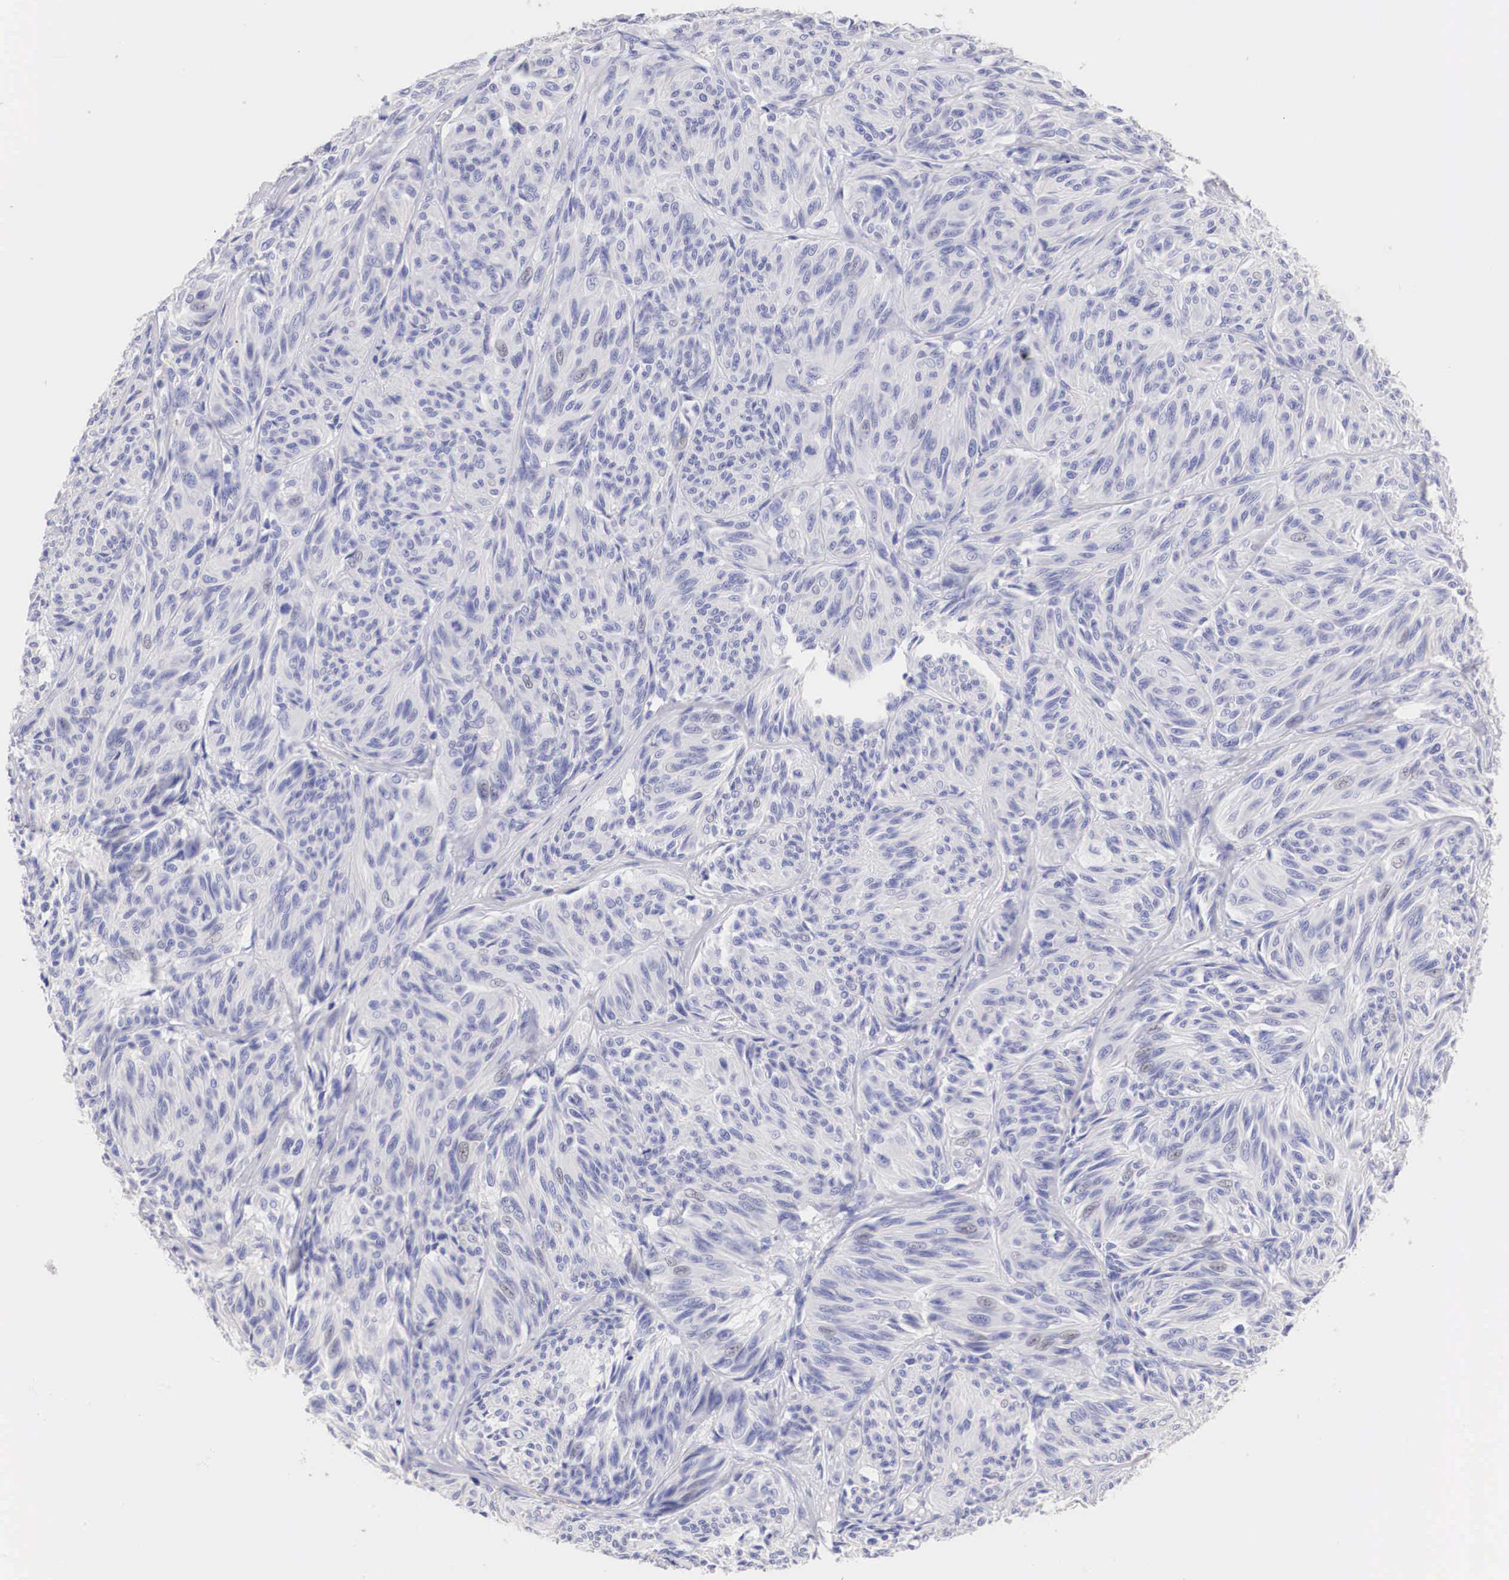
{"staining": {"intensity": "negative", "quantity": "none", "location": "none"}, "tissue": "melanoma", "cell_type": "Tumor cells", "image_type": "cancer", "snomed": [{"axis": "morphology", "description": "Malignant melanoma, NOS"}, {"axis": "topography", "description": "Skin"}], "caption": "Tumor cells show no significant staining in melanoma.", "gene": "ERBB2", "patient": {"sex": "male", "age": 54}}